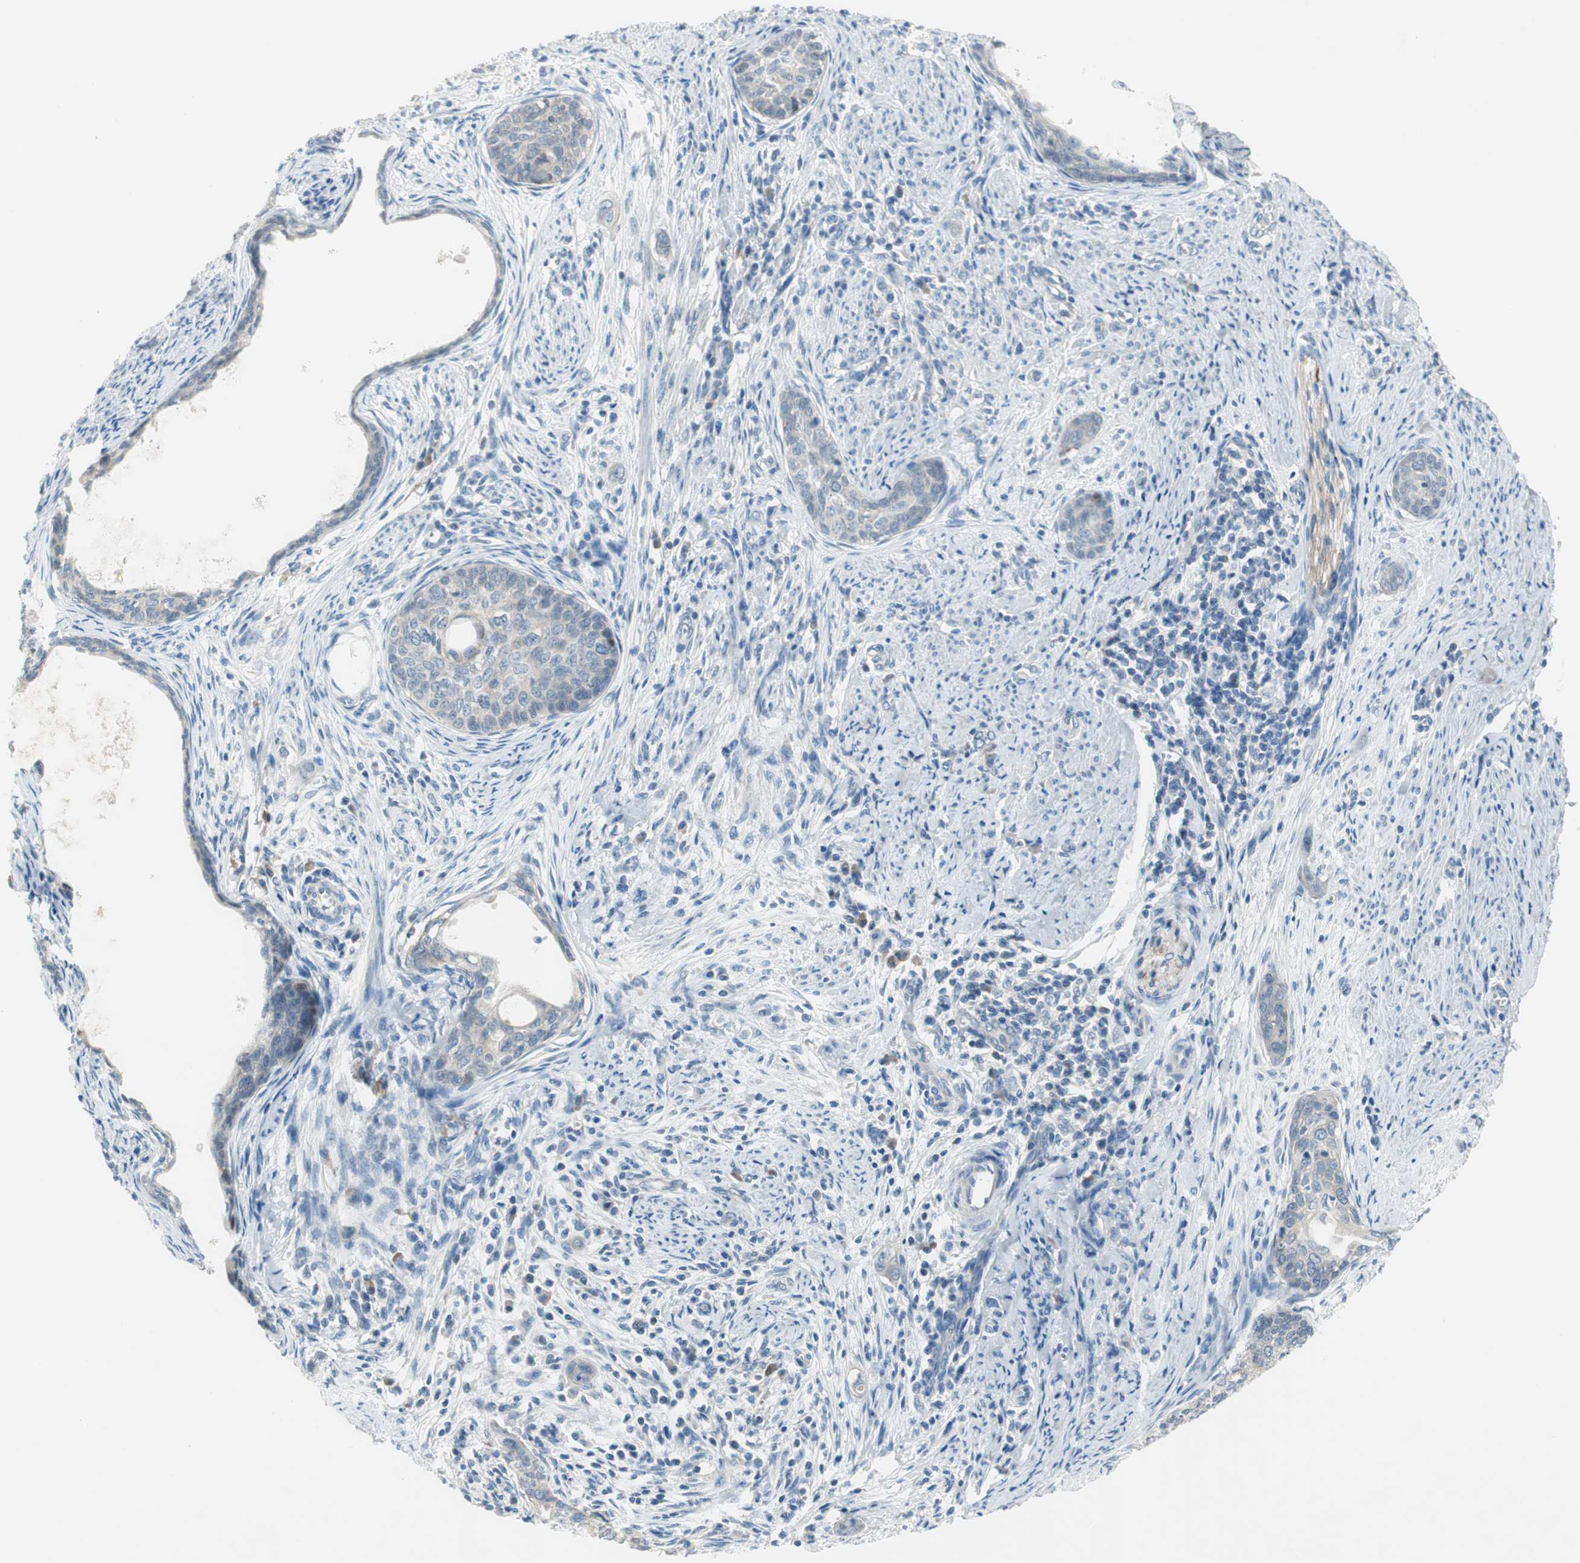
{"staining": {"intensity": "negative", "quantity": "none", "location": "none"}, "tissue": "cervical cancer", "cell_type": "Tumor cells", "image_type": "cancer", "snomed": [{"axis": "morphology", "description": "Squamous cell carcinoma, NOS"}, {"axis": "topography", "description": "Cervix"}], "caption": "This is a micrograph of immunohistochemistry (IHC) staining of cervical cancer (squamous cell carcinoma), which shows no staining in tumor cells.", "gene": "PRRG4", "patient": {"sex": "female", "age": 33}}